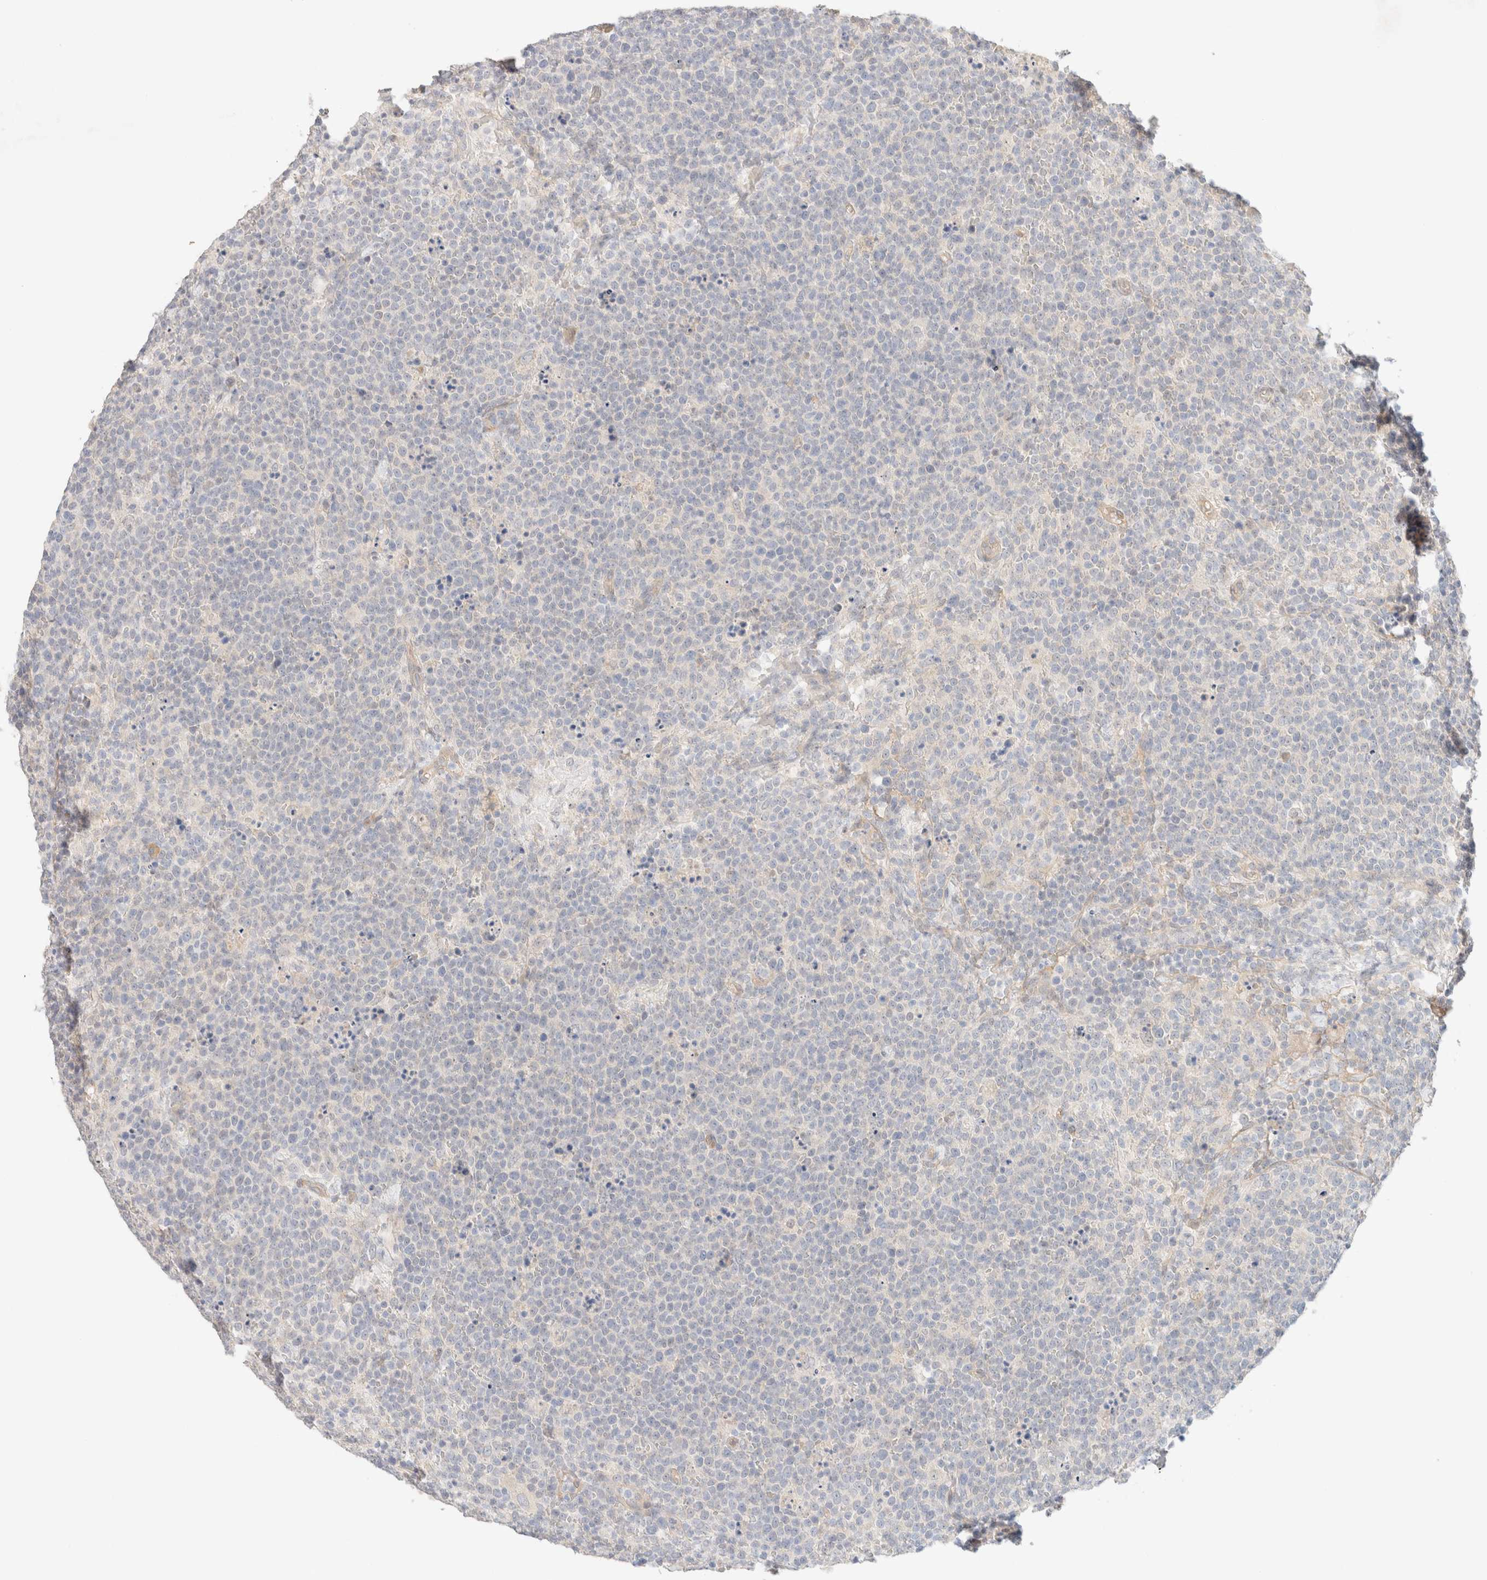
{"staining": {"intensity": "negative", "quantity": "none", "location": "none"}, "tissue": "lymphoma", "cell_type": "Tumor cells", "image_type": "cancer", "snomed": [{"axis": "morphology", "description": "Malignant lymphoma, non-Hodgkin's type, High grade"}, {"axis": "topography", "description": "Lymph node"}], "caption": "Image shows no protein positivity in tumor cells of high-grade malignant lymphoma, non-Hodgkin's type tissue. (DAB (3,3'-diaminobenzidine) IHC visualized using brightfield microscopy, high magnification).", "gene": "CSNK1E", "patient": {"sex": "male", "age": 61}}